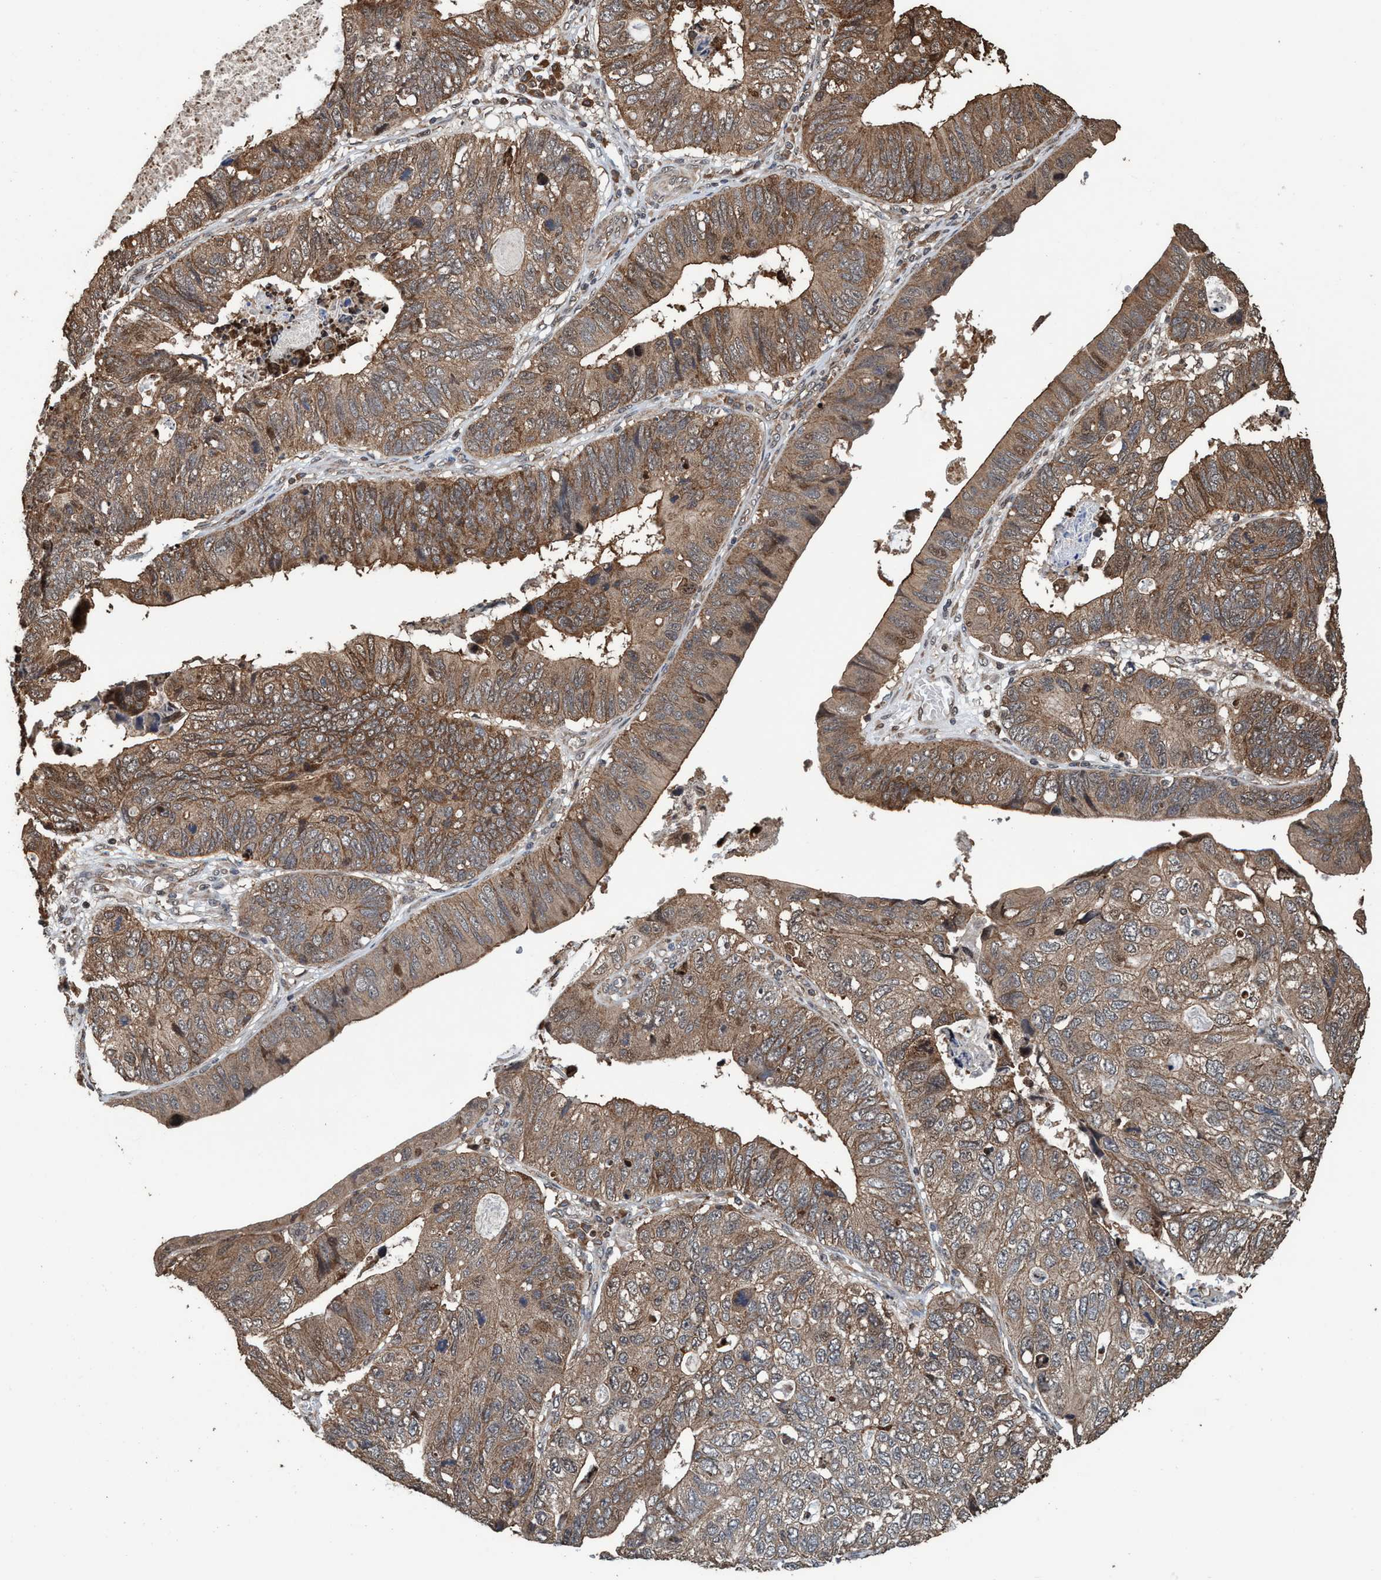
{"staining": {"intensity": "moderate", "quantity": ">75%", "location": "cytoplasmic/membranous,nuclear"}, "tissue": "stomach cancer", "cell_type": "Tumor cells", "image_type": "cancer", "snomed": [{"axis": "morphology", "description": "Adenocarcinoma, NOS"}, {"axis": "topography", "description": "Stomach"}], "caption": "Protein staining of stomach cancer (adenocarcinoma) tissue exhibits moderate cytoplasmic/membranous and nuclear staining in about >75% of tumor cells.", "gene": "TRPC7", "patient": {"sex": "male", "age": 59}}